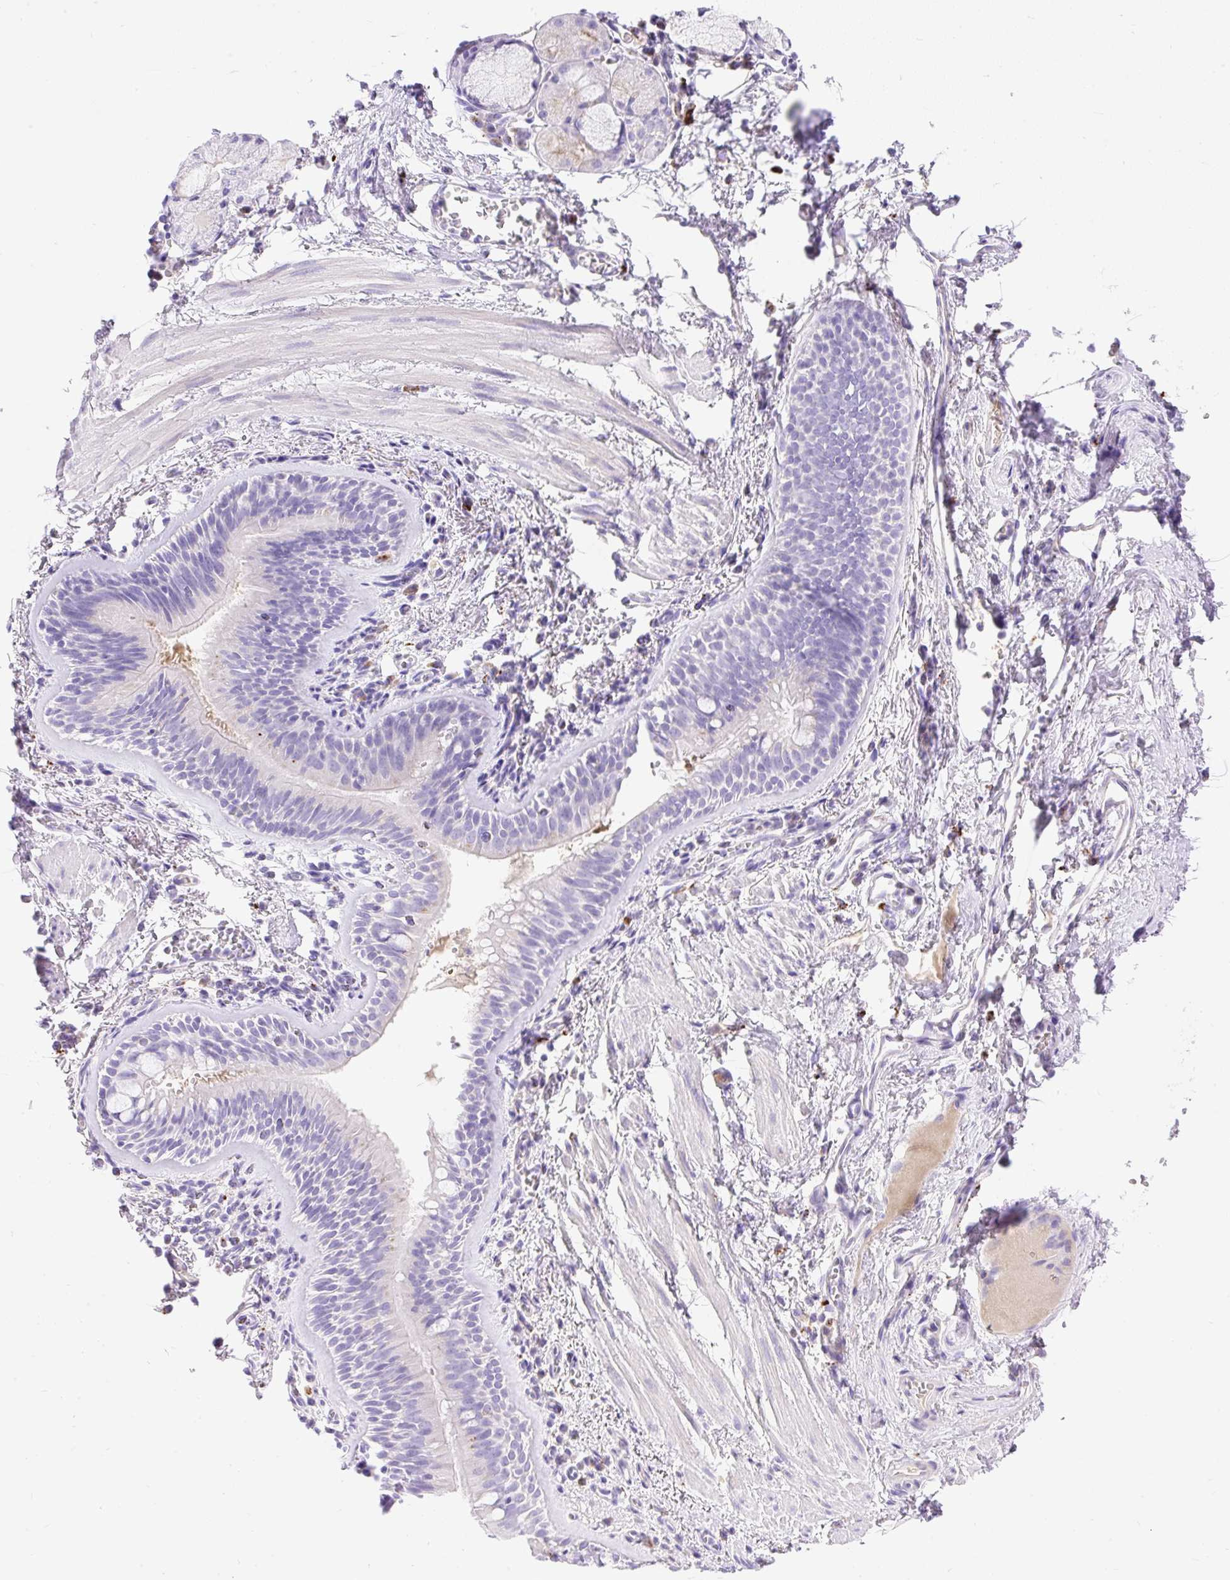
{"staining": {"intensity": "weak", "quantity": "<25%", "location": "cytoplasmic/membranous"}, "tissue": "bronchus", "cell_type": "Respiratory epithelial cells", "image_type": "normal", "snomed": [{"axis": "morphology", "description": "Normal tissue, NOS"}, {"axis": "topography", "description": "Cartilage tissue"}, {"axis": "topography", "description": "Bronchus"}], "caption": "The histopathology image reveals no significant expression in respiratory epithelial cells of bronchus.", "gene": "HEXB", "patient": {"sex": "male", "age": 78}}